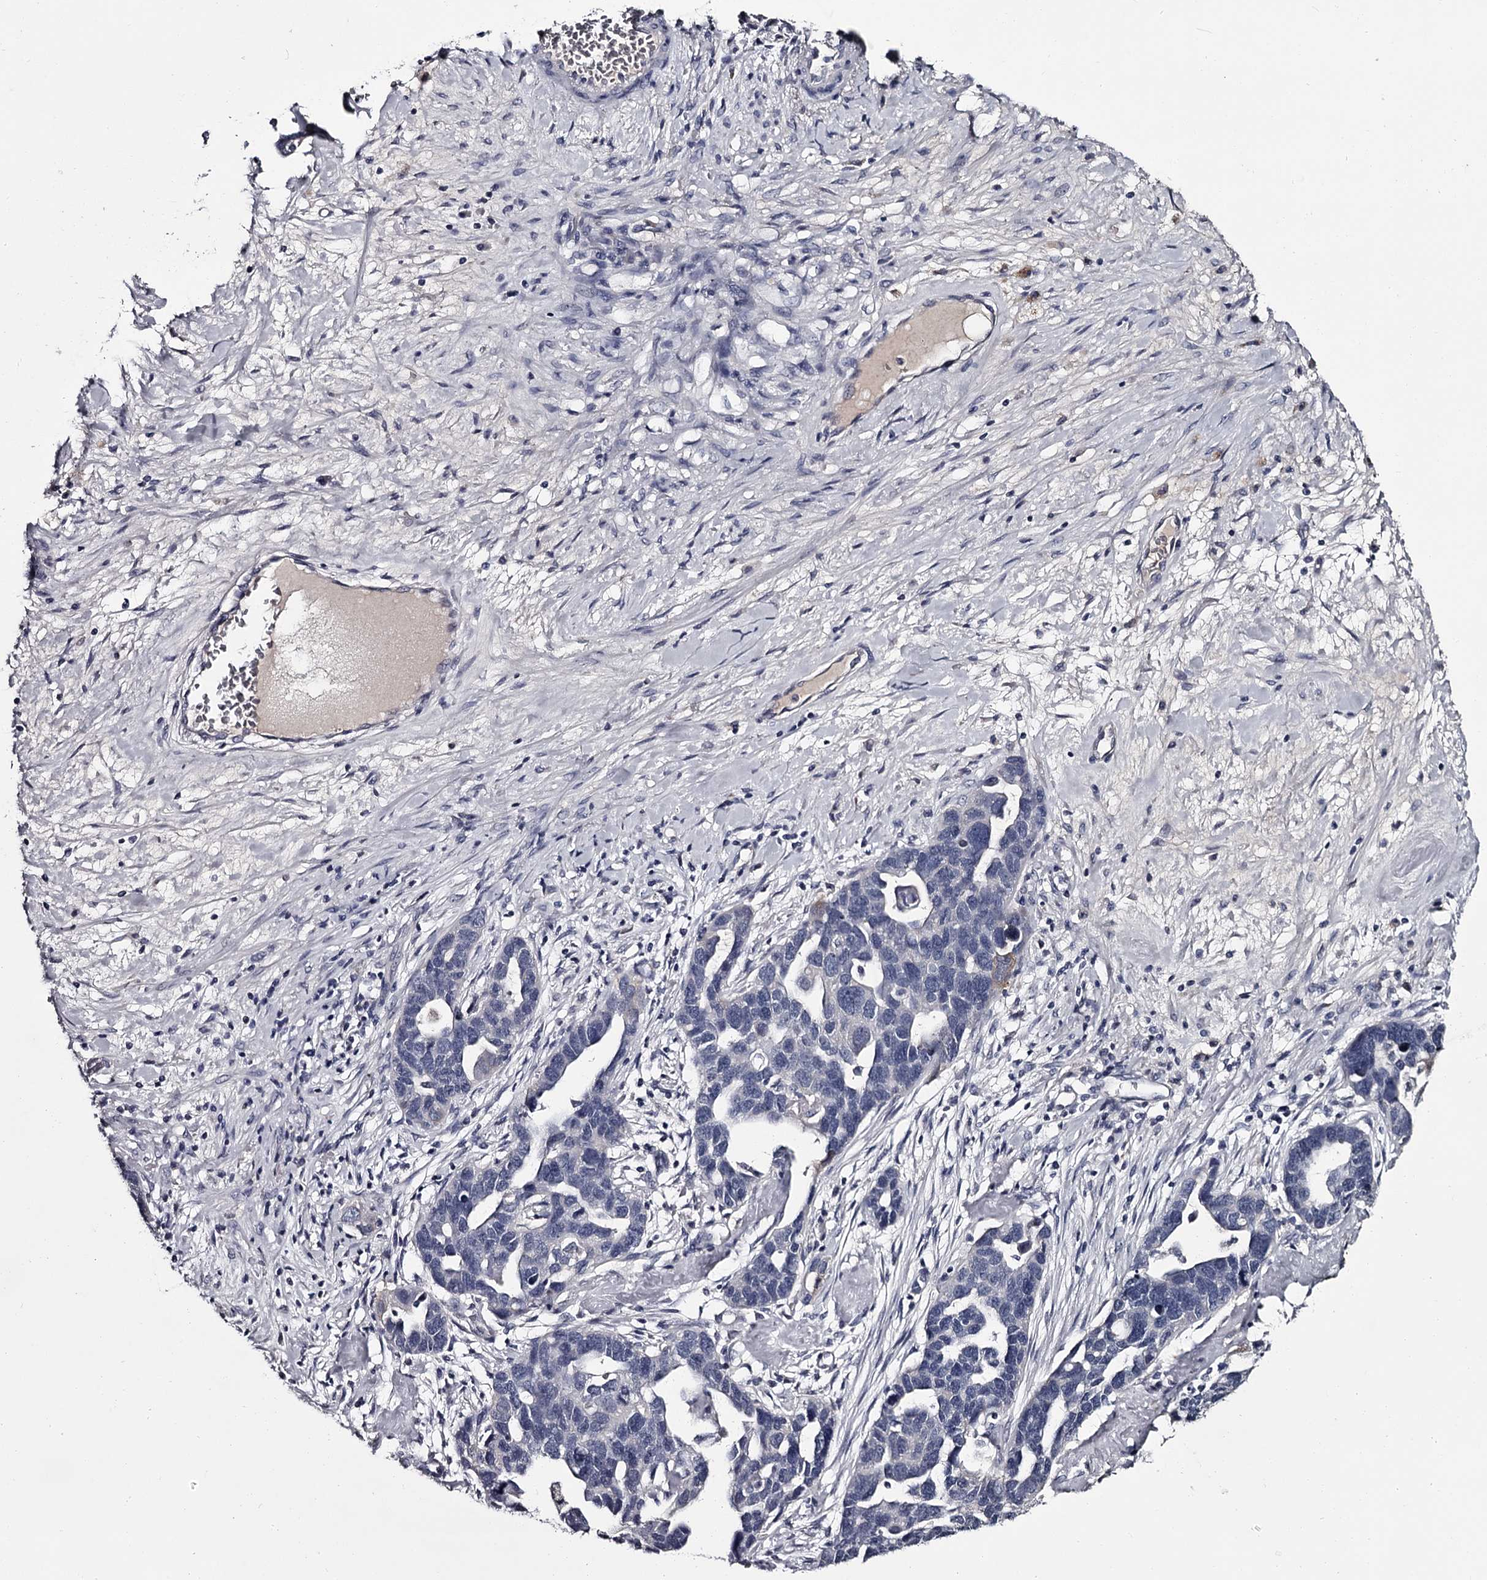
{"staining": {"intensity": "negative", "quantity": "none", "location": "none"}, "tissue": "ovarian cancer", "cell_type": "Tumor cells", "image_type": "cancer", "snomed": [{"axis": "morphology", "description": "Cystadenocarcinoma, serous, NOS"}, {"axis": "topography", "description": "Ovary"}], "caption": "Immunohistochemical staining of serous cystadenocarcinoma (ovarian) exhibits no significant staining in tumor cells. Brightfield microscopy of IHC stained with DAB (3,3'-diaminobenzidine) (brown) and hematoxylin (blue), captured at high magnification.", "gene": "DAO", "patient": {"sex": "female", "age": 54}}